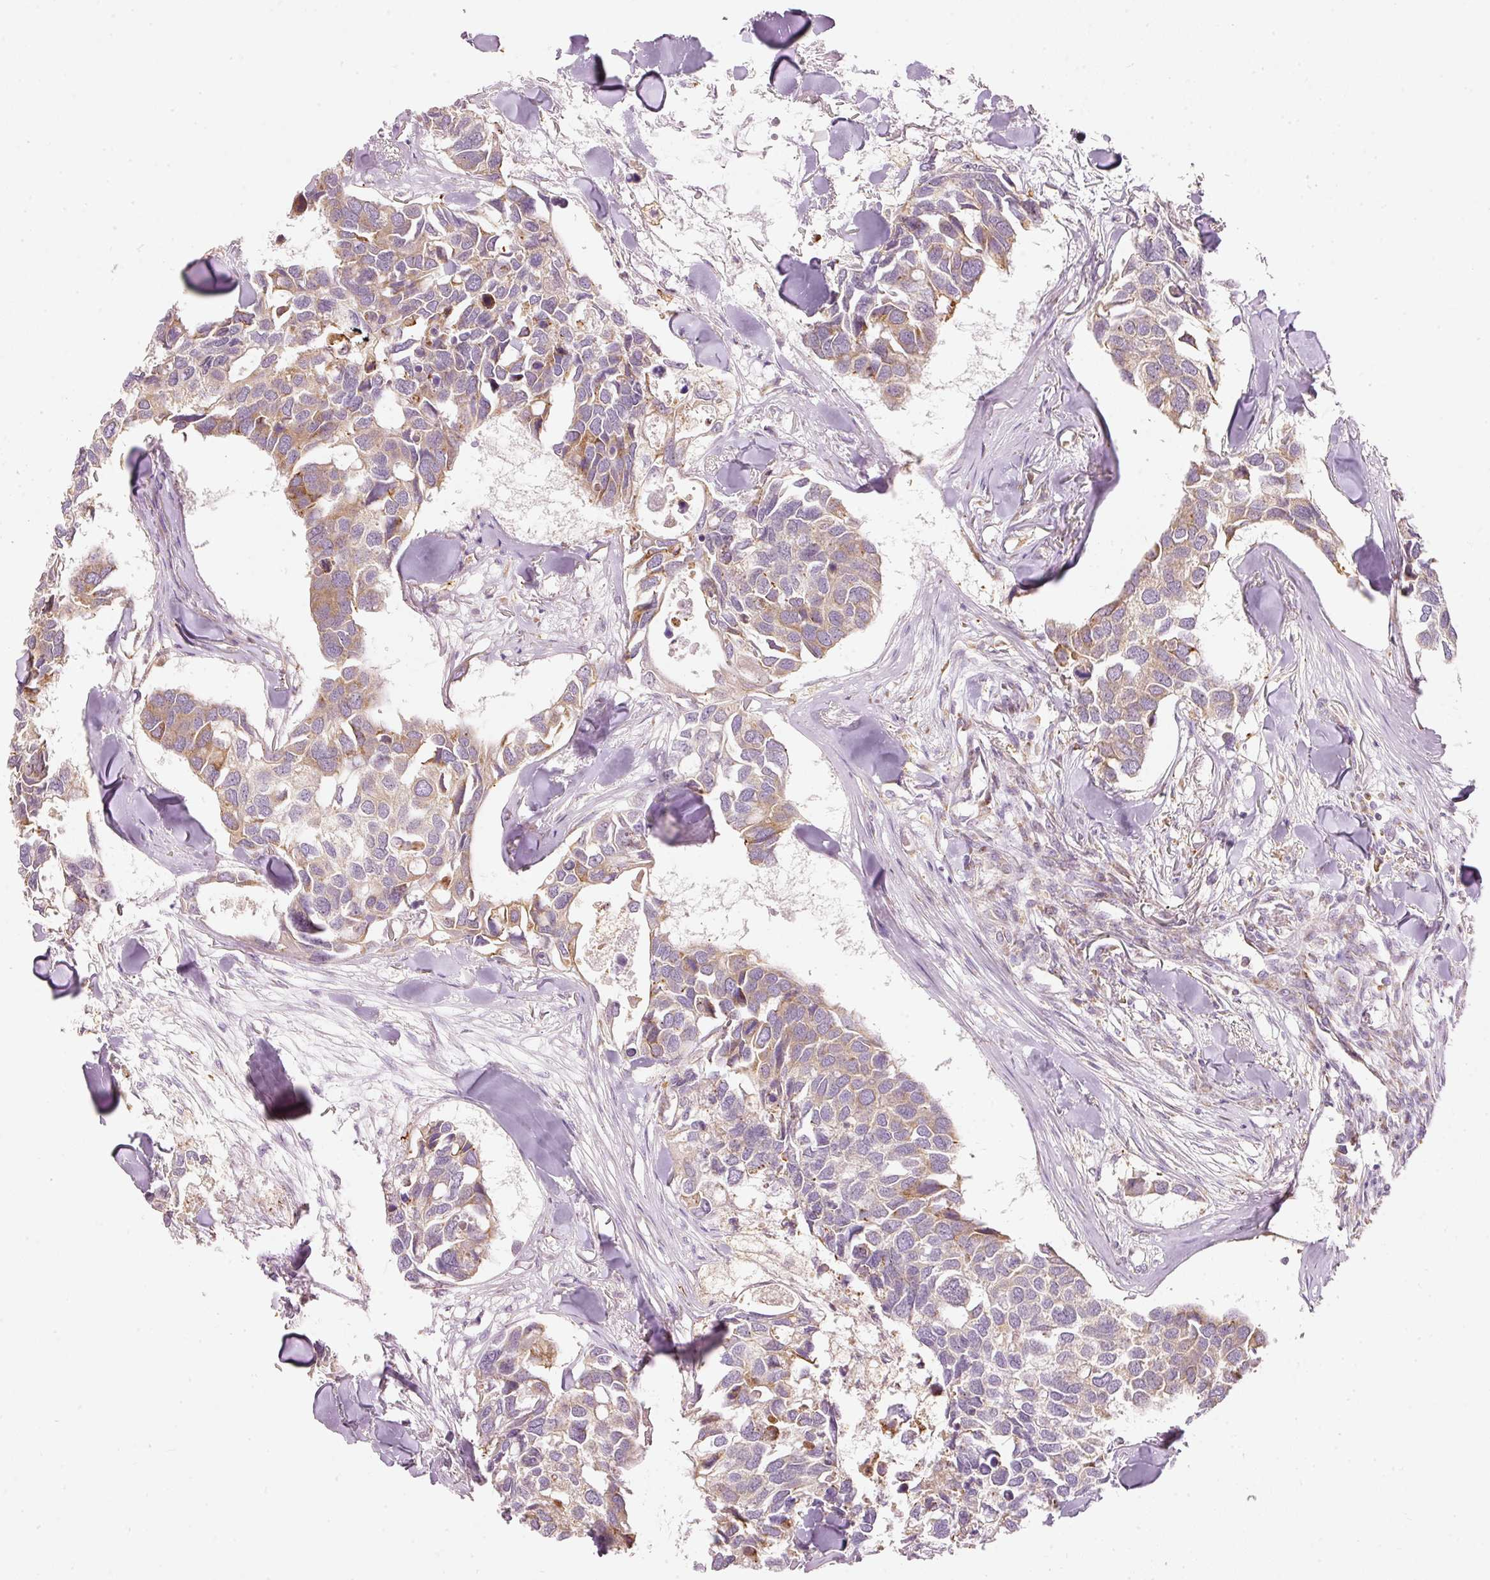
{"staining": {"intensity": "weak", "quantity": ">75%", "location": "cytoplasmic/membranous"}, "tissue": "breast cancer", "cell_type": "Tumor cells", "image_type": "cancer", "snomed": [{"axis": "morphology", "description": "Duct carcinoma"}, {"axis": "topography", "description": "Breast"}], "caption": "There is low levels of weak cytoplasmic/membranous staining in tumor cells of breast cancer (invasive ductal carcinoma), as demonstrated by immunohistochemical staining (brown color).", "gene": "SNAPC5", "patient": {"sex": "female", "age": 83}}